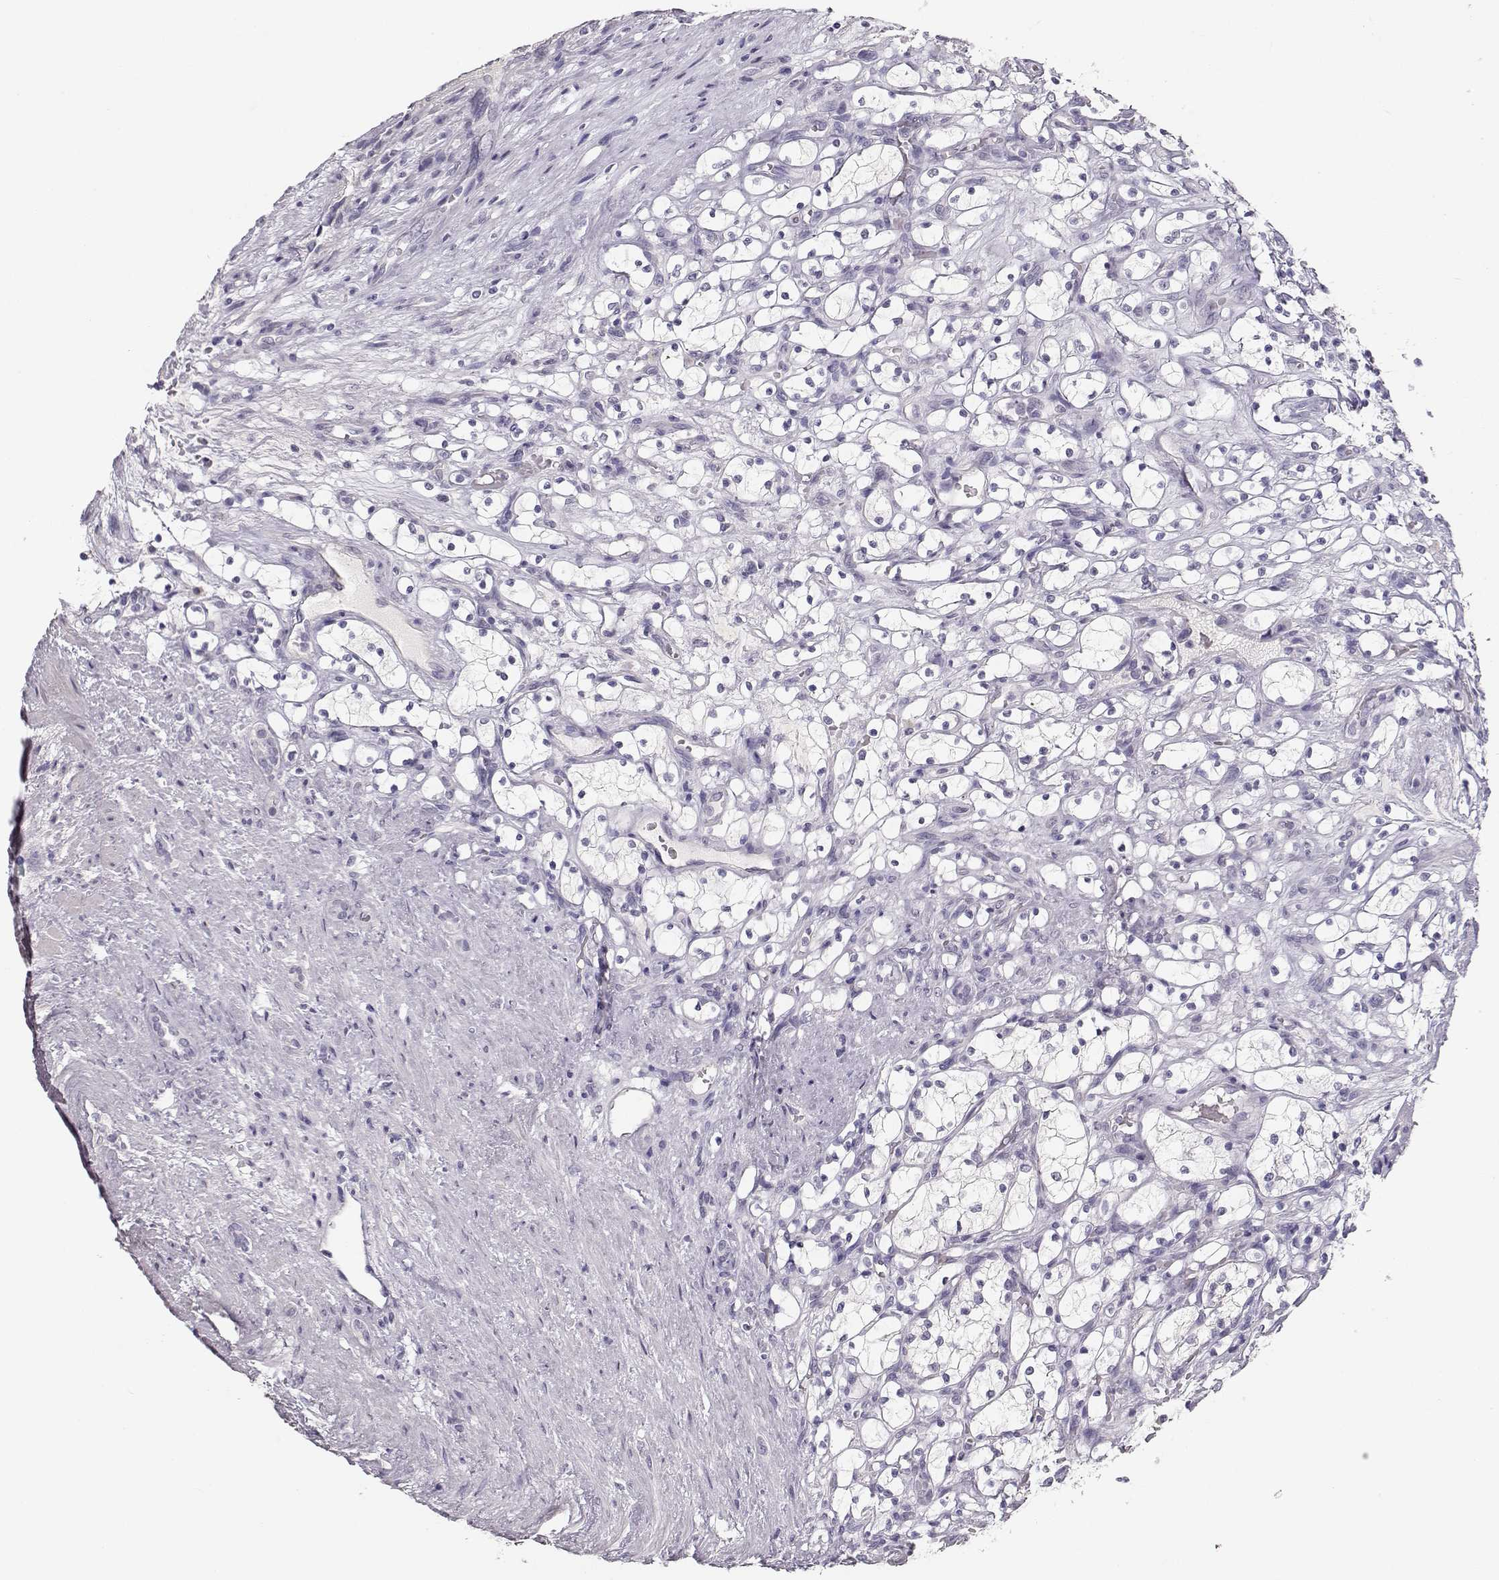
{"staining": {"intensity": "negative", "quantity": "none", "location": "none"}, "tissue": "renal cancer", "cell_type": "Tumor cells", "image_type": "cancer", "snomed": [{"axis": "morphology", "description": "Adenocarcinoma, NOS"}, {"axis": "topography", "description": "Kidney"}], "caption": "Immunohistochemistry of renal adenocarcinoma reveals no expression in tumor cells.", "gene": "MAGEC1", "patient": {"sex": "female", "age": 69}}